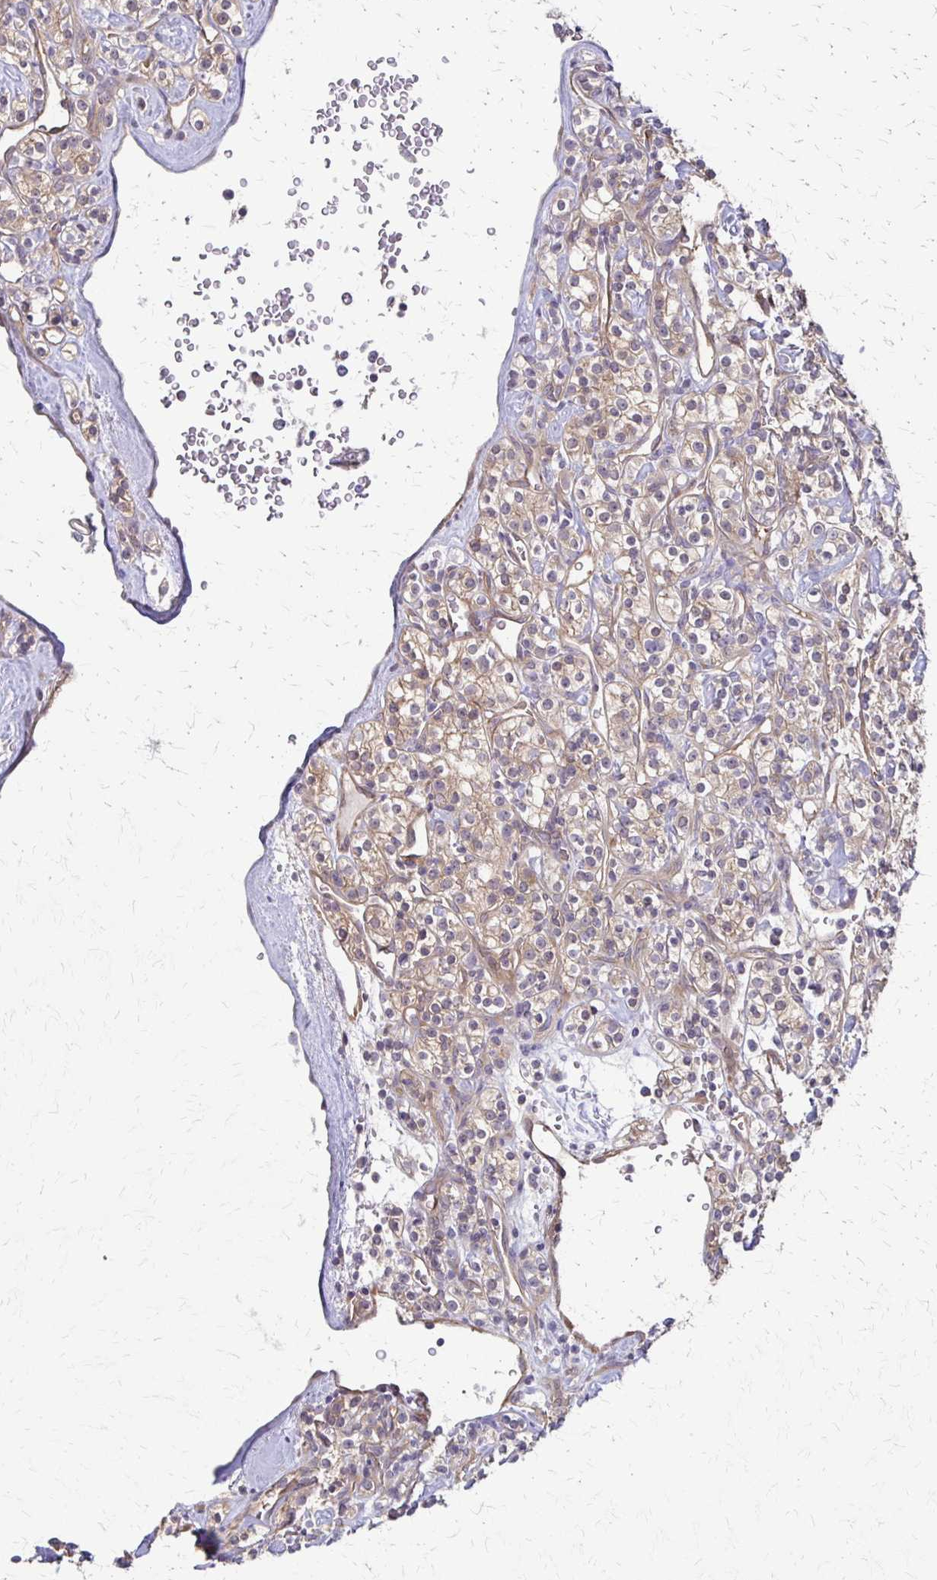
{"staining": {"intensity": "weak", "quantity": "25%-75%", "location": "cytoplasmic/membranous"}, "tissue": "renal cancer", "cell_type": "Tumor cells", "image_type": "cancer", "snomed": [{"axis": "morphology", "description": "Adenocarcinoma, NOS"}, {"axis": "topography", "description": "Kidney"}], "caption": "Tumor cells exhibit low levels of weak cytoplasmic/membranous staining in about 25%-75% of cells in adenocarcinoma (renal).", "gene": "CFL2", "patient": {"sex": "male", "age": 77}}